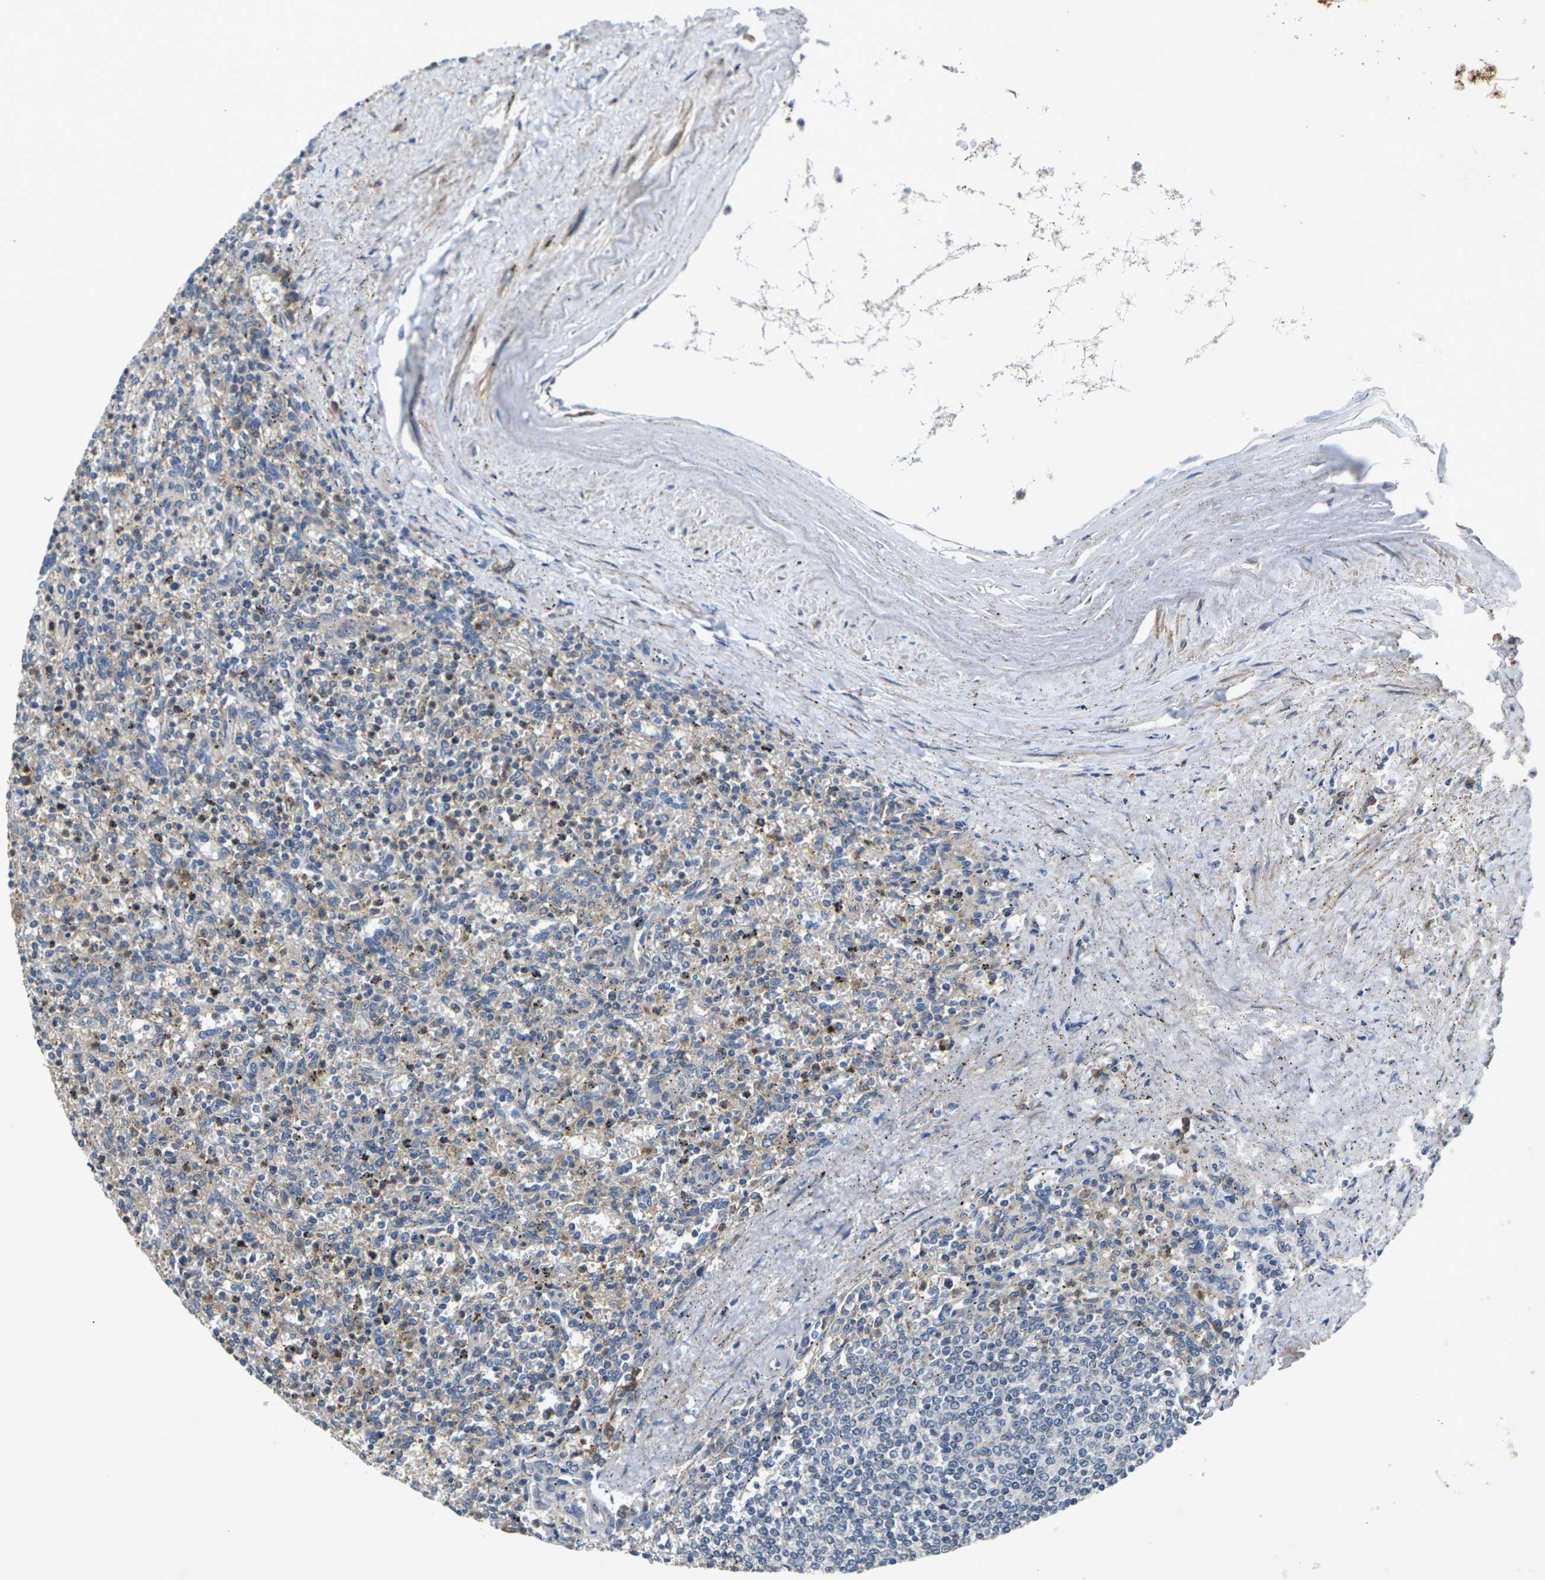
{"staining": {"intensity": "weak", "quantity": ">75%", "location": "cytoplasmic/membranous"}, "tissue": "spleen", "cell_type": "Cells in red pulp", "image_type": "normal", "snomed": [{"axis": "morphology", "description": "Normal tissue, NOS"}, {"axis": "topography", "description": "Spleen"}], "caption": "Cells in red pulp demonstrate low levels of weak cytoplasmic/membranous staining in about >75% of cells in benign human spleen. The protein of interest is stained brown, and the nuclei are stained in blue (DAB IHC with brightfield microscopy, high magnification).", "gene": "KIF1B", "patient": {"sex": "male", "age": 72}}